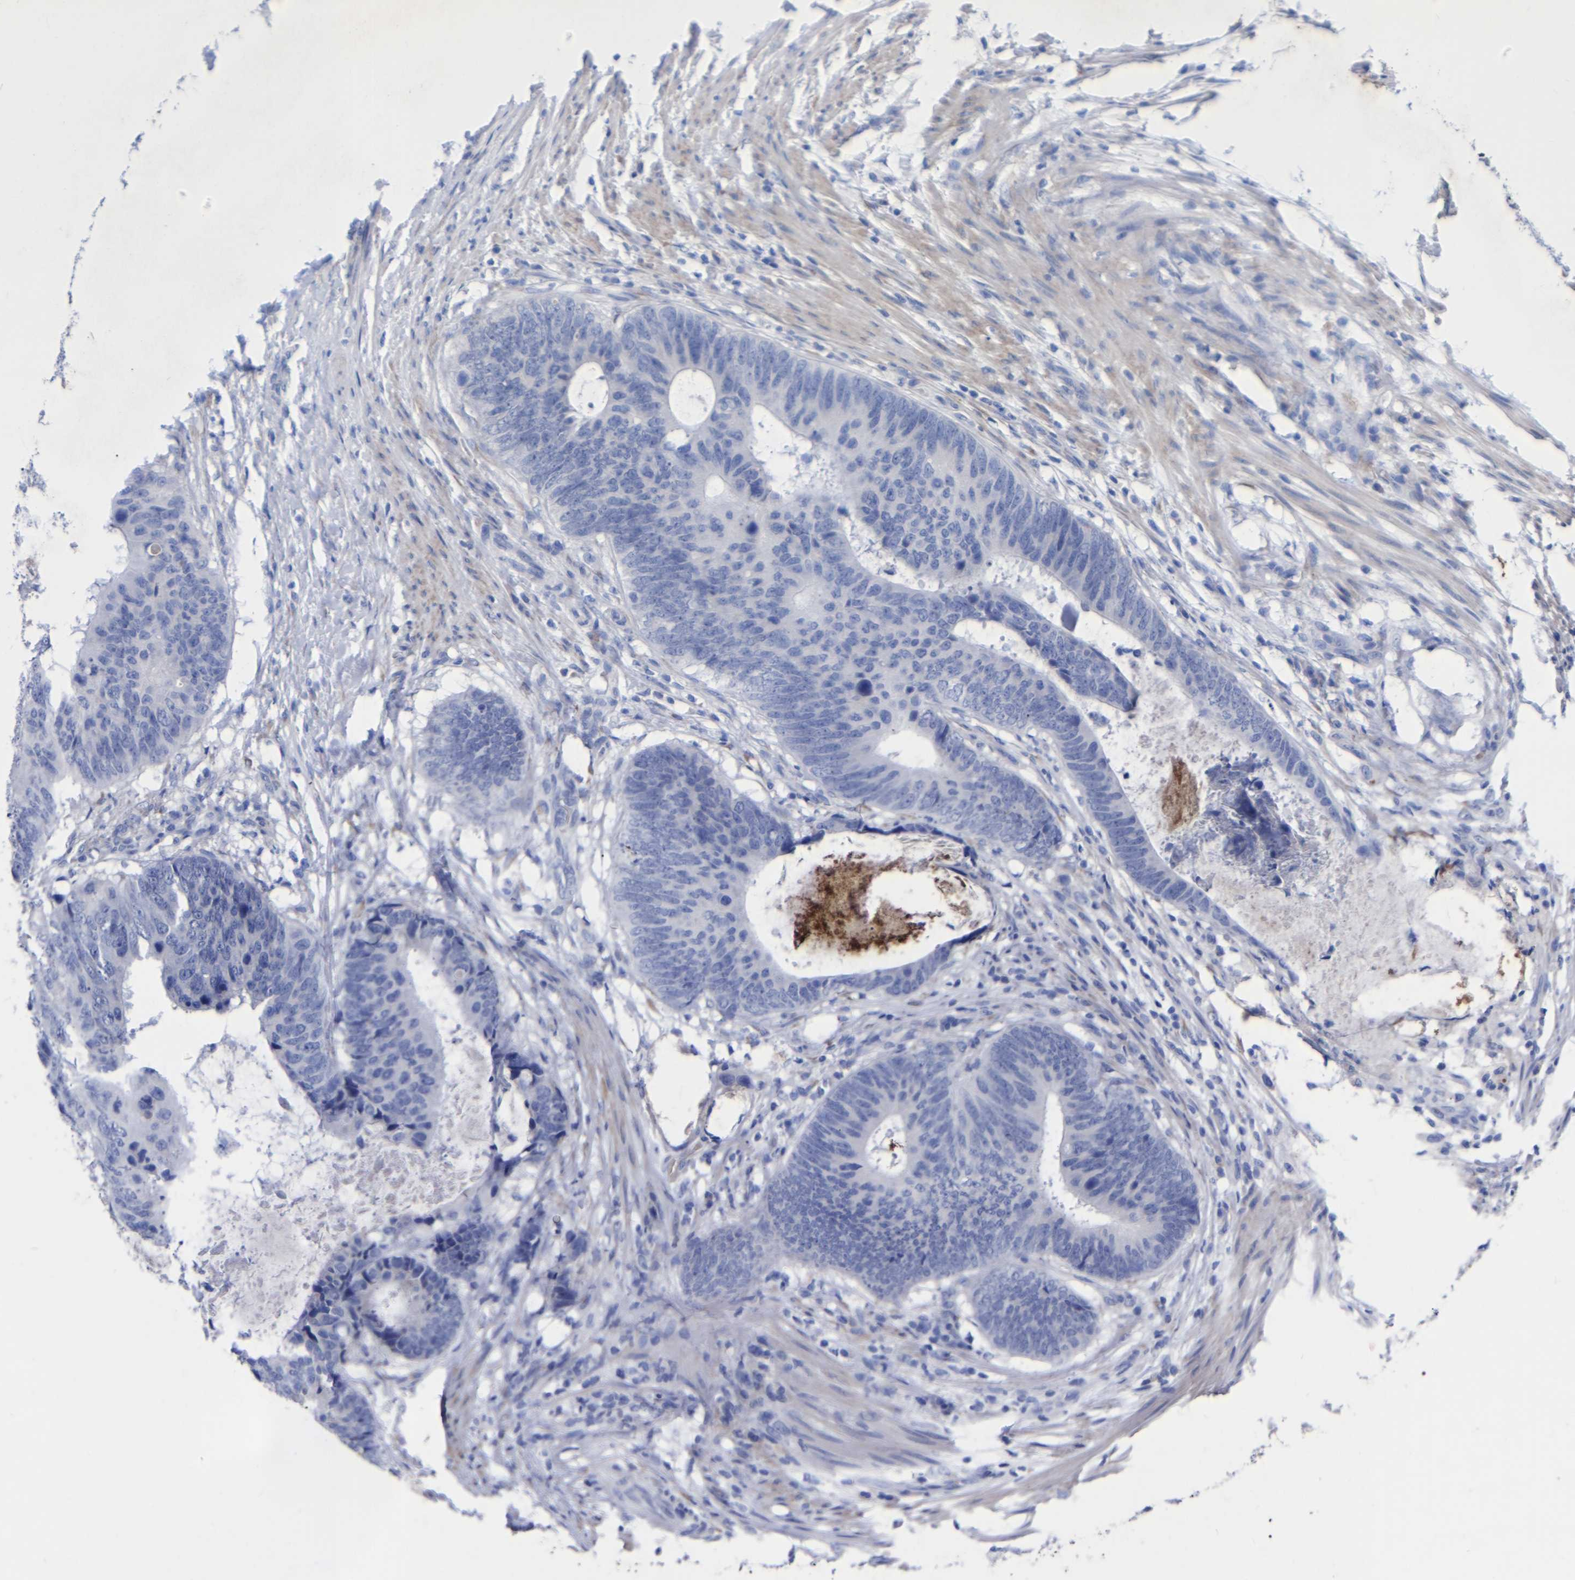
{"staining": {"intensity": "negative", "quantity": "none", "location": "none"}, "tissue": "colorectal cancer", "cell_type": "Tumor cells", "image_type": "cancer", "snomed": [{"axis": "morphology", "description": "Adenocarcinoma, NOS"}, {"axis": "topography", "description": "Colon"}], "caption": "DAB immunohistochemical staining of colorectal adenocarcinoma displays no significant positivity in tumor cells. The staining is performed using DAB (3,3'-diaminobenzidine) brown chromogen with nuclei counter-stained in using hematoxylin.", "gene": "GDF3", "patient": {"sex": "male", "age": 56}}